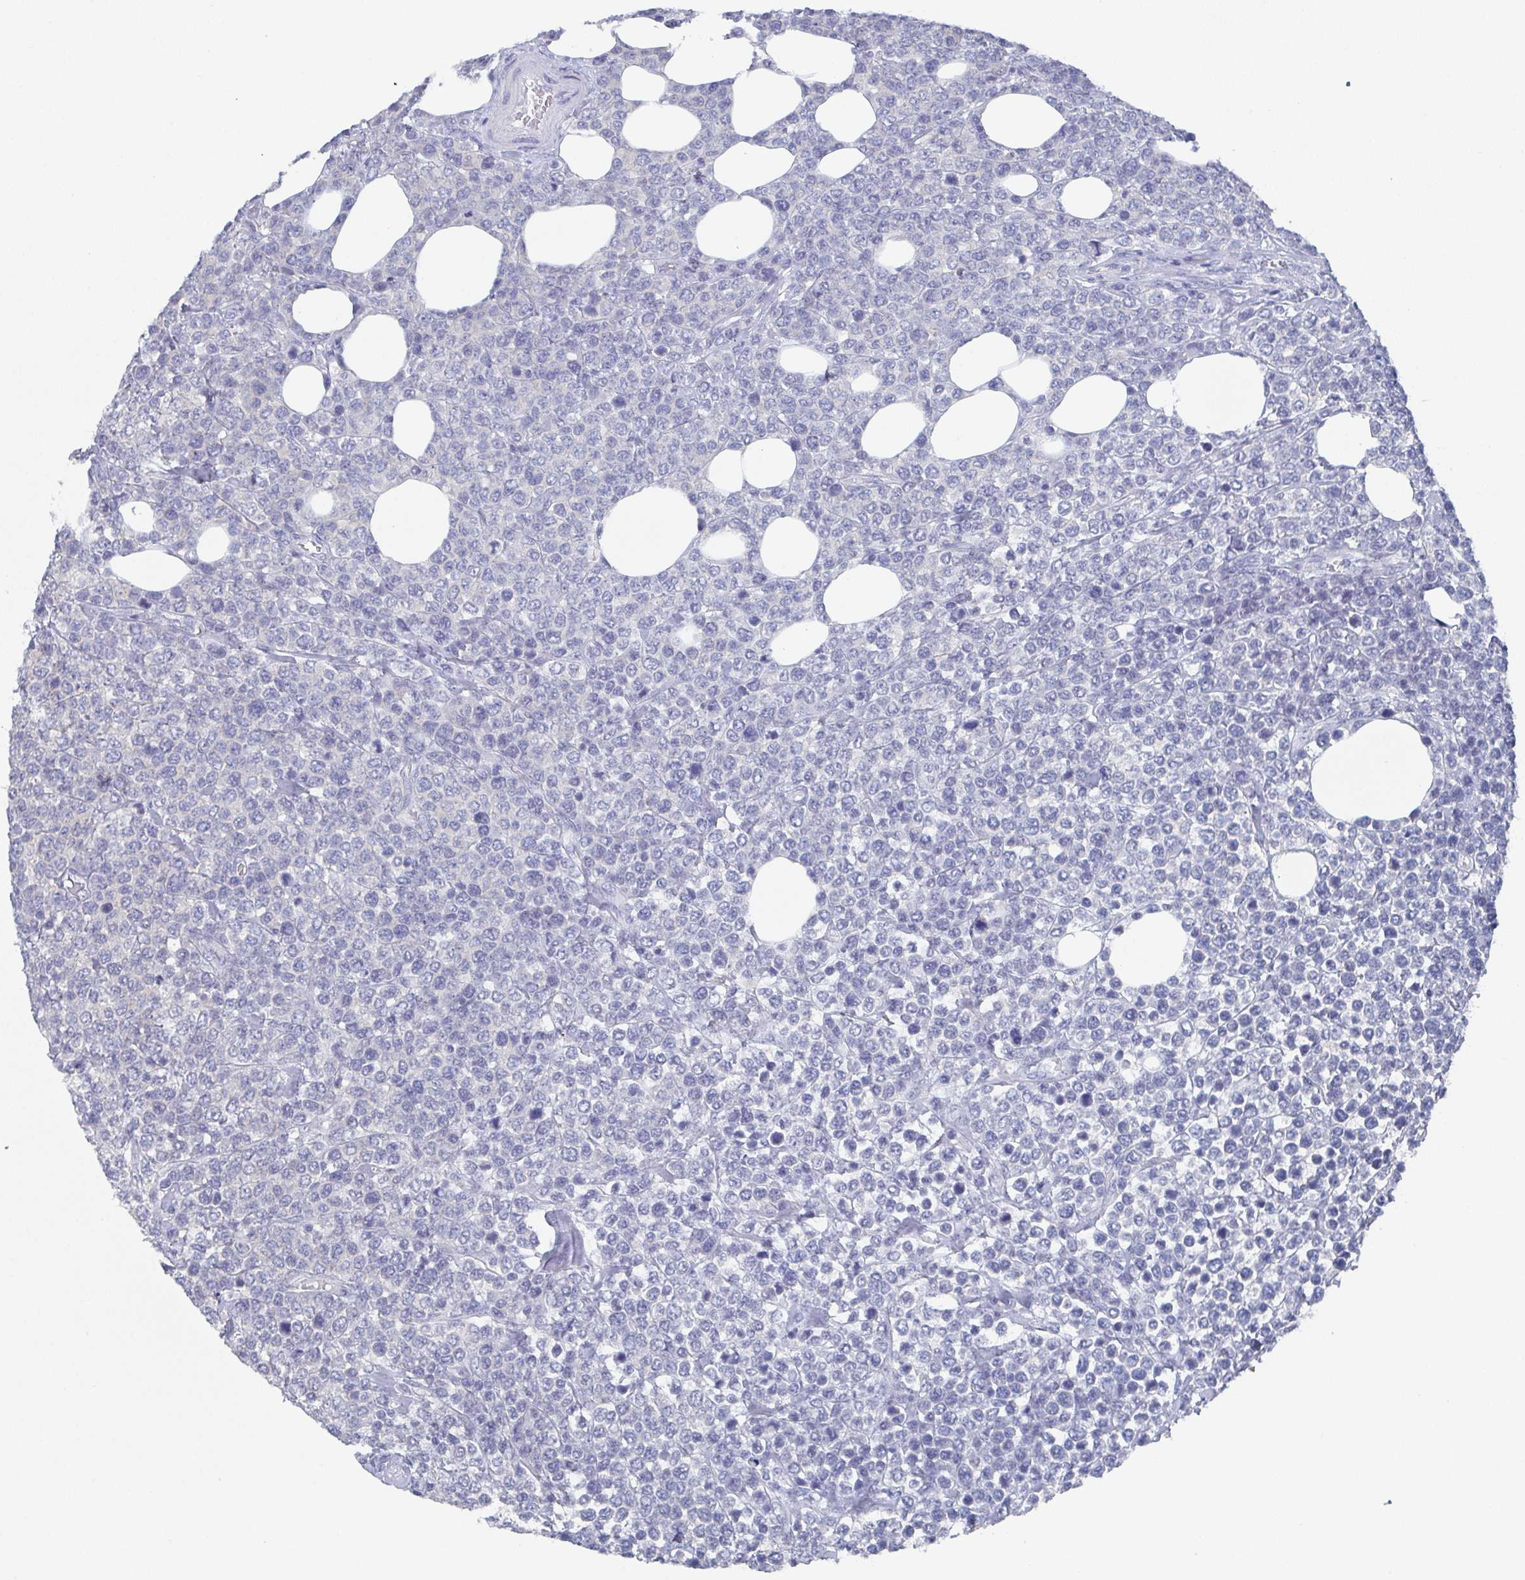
{"staining": {"intensity": "negative", "quantity": "none", "location": "none"}, "tissue": "lymphoma", "cell_type": "Tumor cells", "image_type": "cancer", "snomed": [{"axis": "morphology", "description": "Malignant lymphoma, non-Hodgkin's type, High grade"}, {"axis": "topography", "description": "Soft tissue"}], "caption": "This is an immunohistochemistry (IHC) image of lymphoma. There is no expression in tumor cells.", "gene": "DYDC2", "patient": {"sex": "female", "age": 56}}